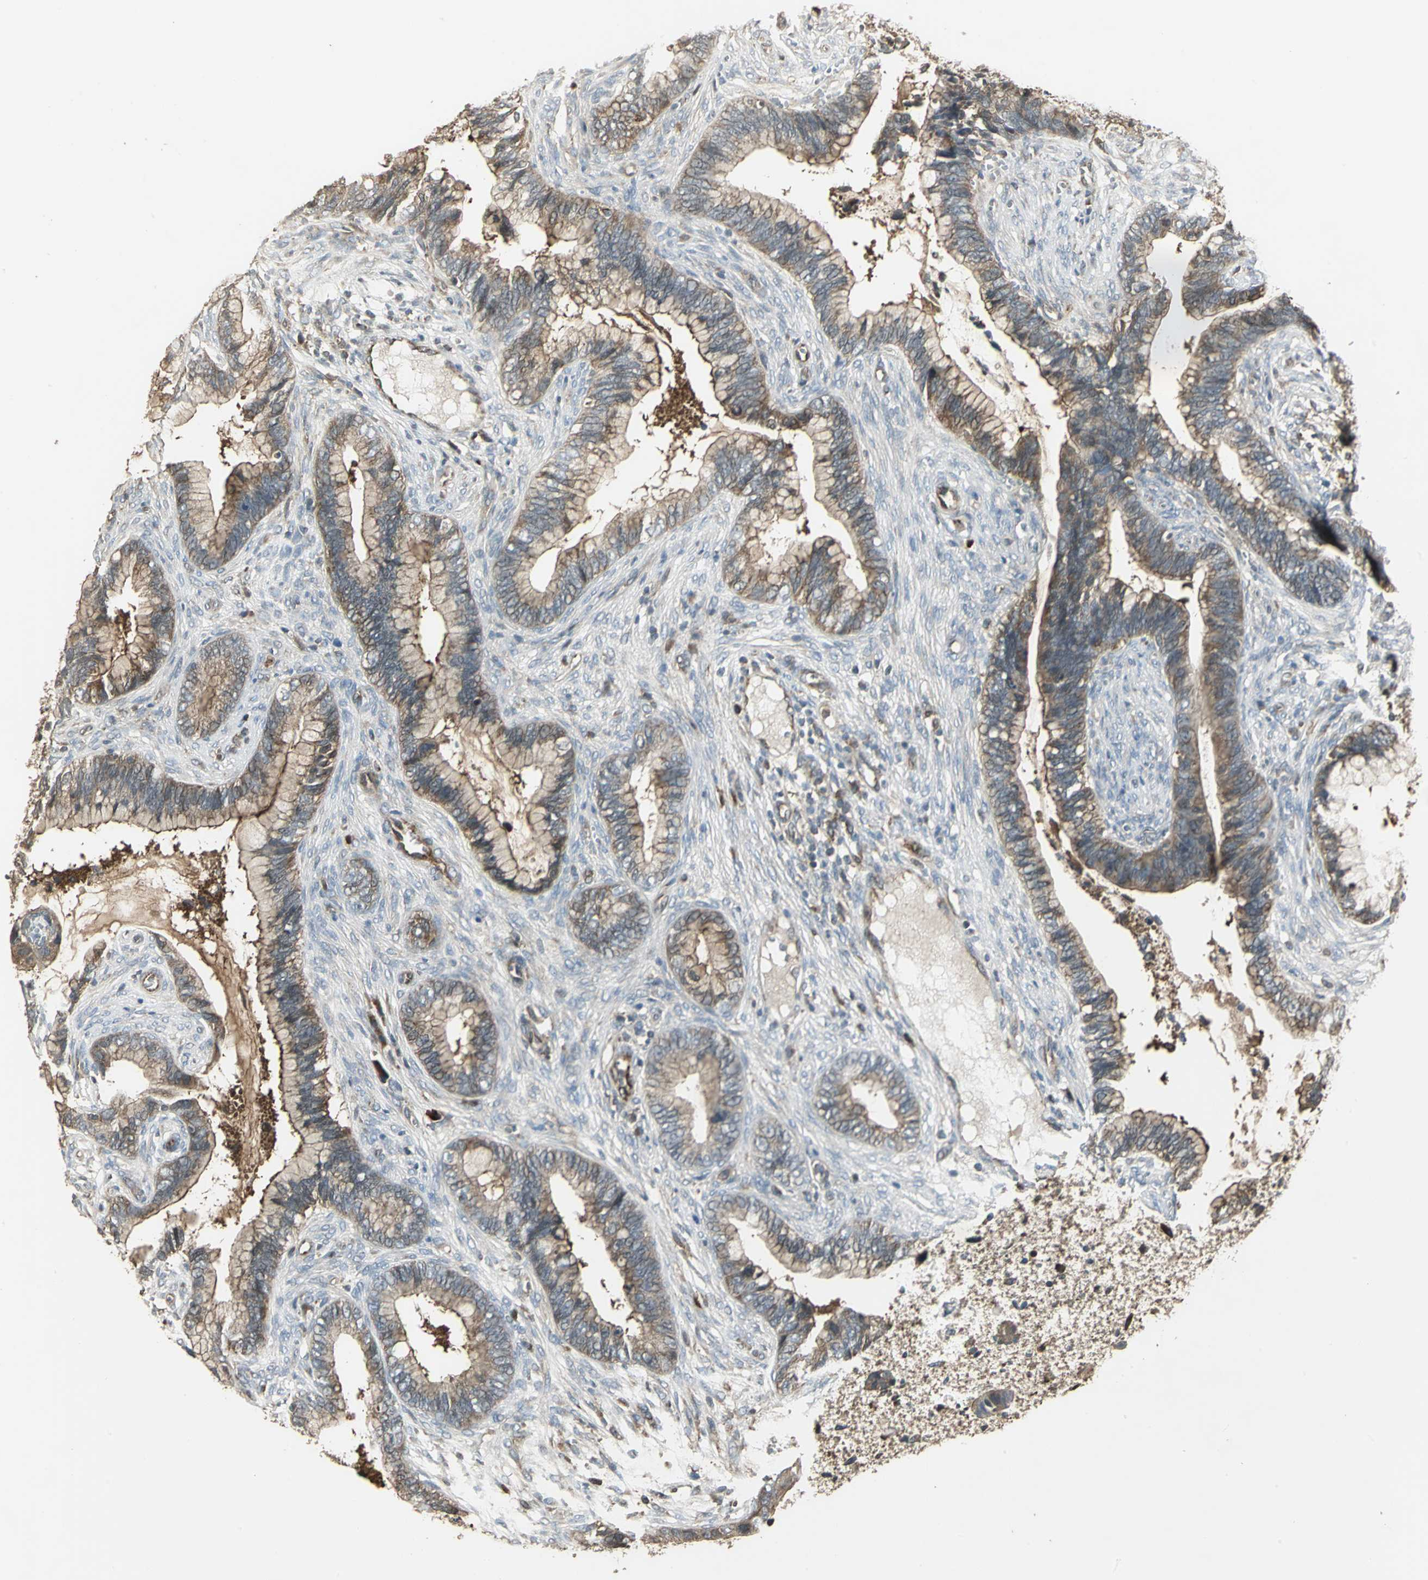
{"staining": {"intensity": "strong", "quantity": ">75%", "location": "cytoplasmic/membranous"}, "tissue": "cervical cancer", "cell_type": "Tumor cells", "image_type": "cancer", "snomed": [{"axis": "morphology", "description": "Adenocarcinoma, NOS"}, {"axis": "topography", "description": "Cervix"}], "caption": "DAB (3,3'-diaminobenzidine) immunohistochemical staining of human adenocarcinoma (cervical) shows strong cytoplasmic/membranous protein positivity in approximately >75% of tumor cells. (Brightfield microscopy of DAB IHC at high magnification).", "gene": "PRXL2B", "patient": {"sex": "female", "age": 44}}